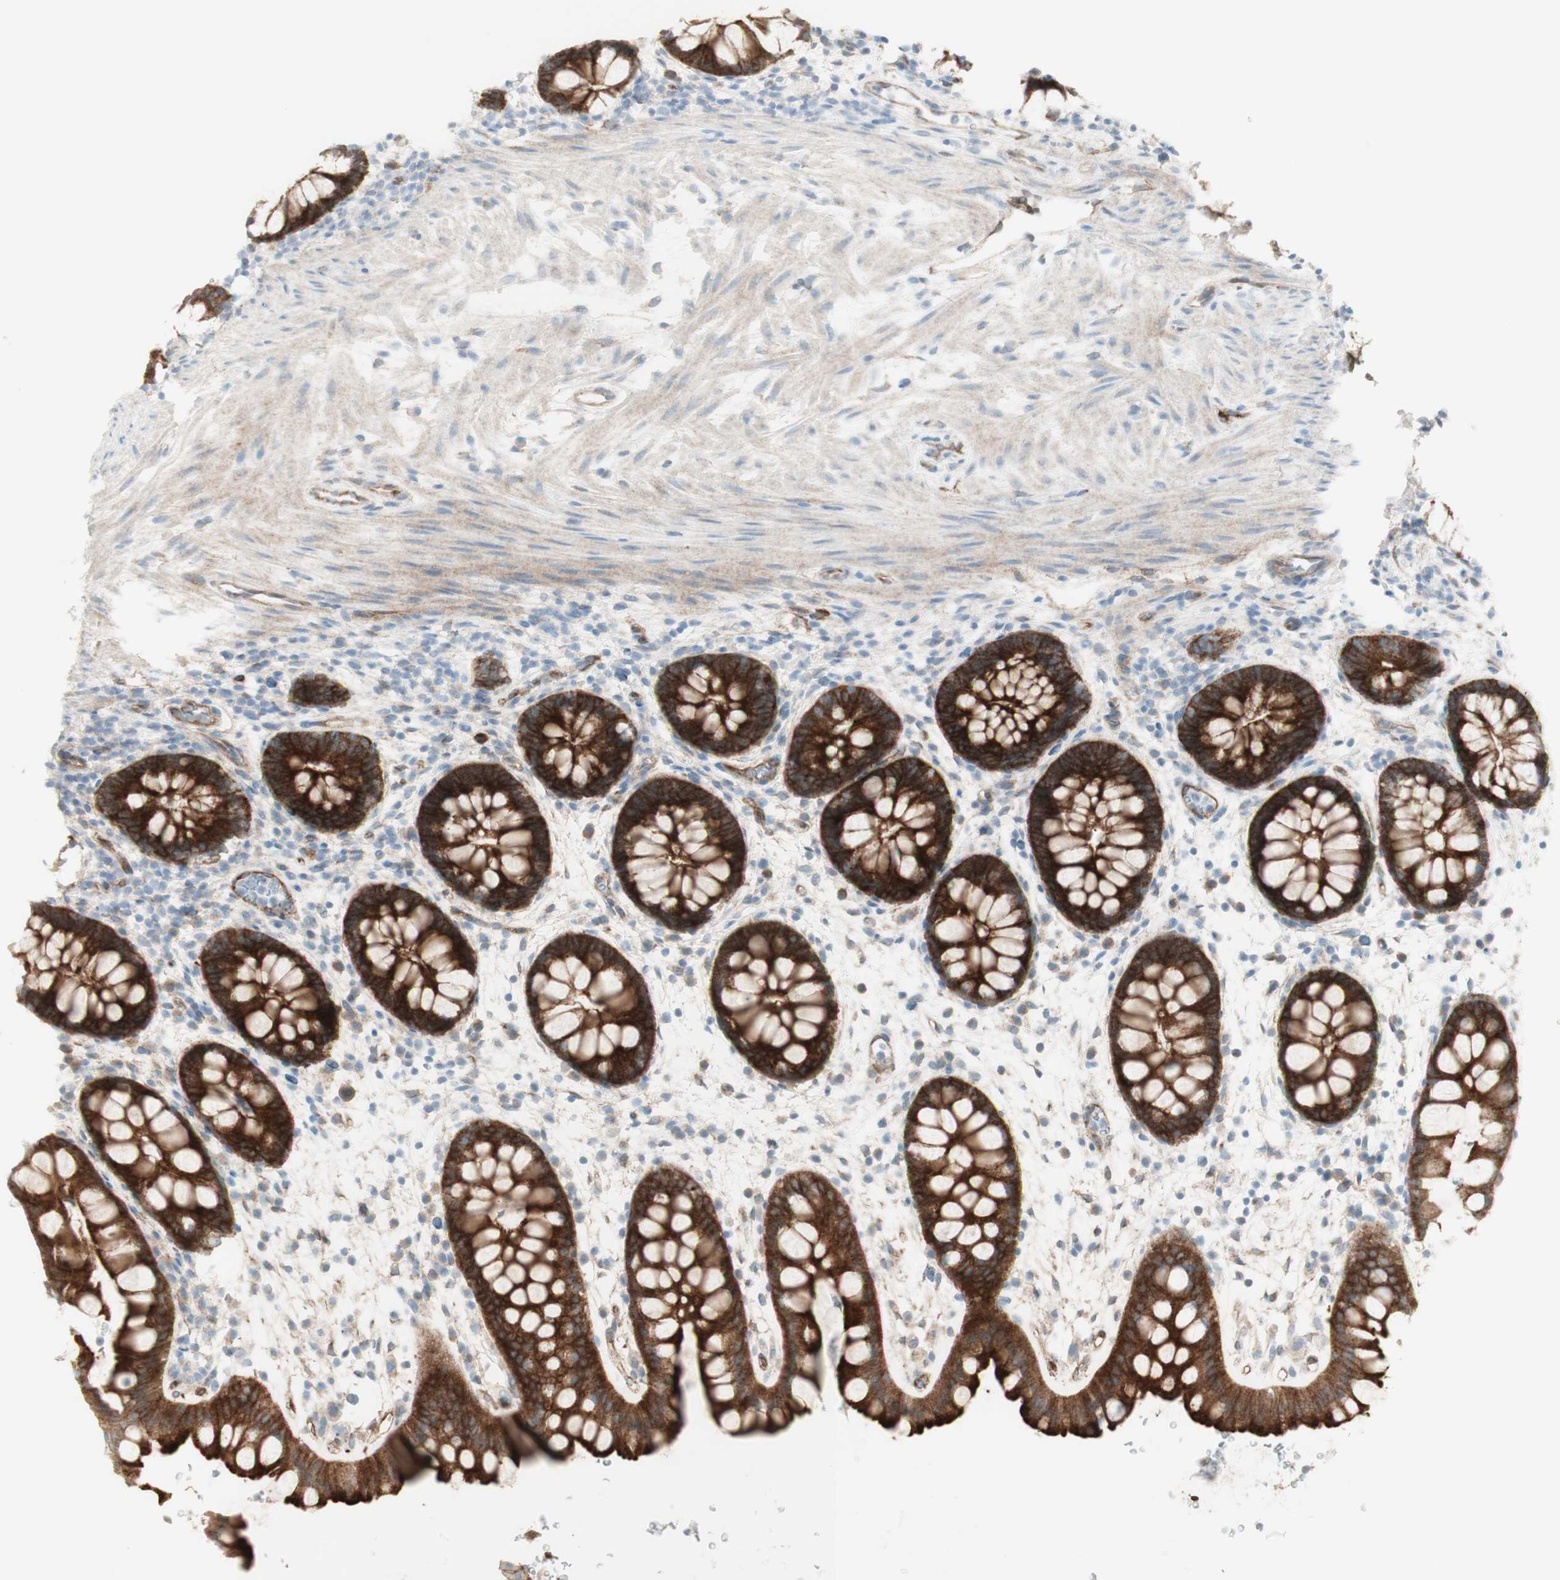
{"staining": {"intensity": "moderate", "quantity": ">75%", "location": "cytoplasmic/membranous"}, "tissue": "rectum", "cell_type": "Glandular cells", "image_type": "normal", "snomed": [{"axis": "morphology", "description": "Normal tissue, NOS"}, {"axis": "topography", "description": "Rectum"}], "caption": "Immunohistochemistry micrograph of benign human rectum stained for a protein (brown), which exhibits medium levels of moderate cytoplasmic/membranous staining in about >75% of glandular cells.", "gene": "MYO6", "patient": {"sex": "female", "age": 24}}